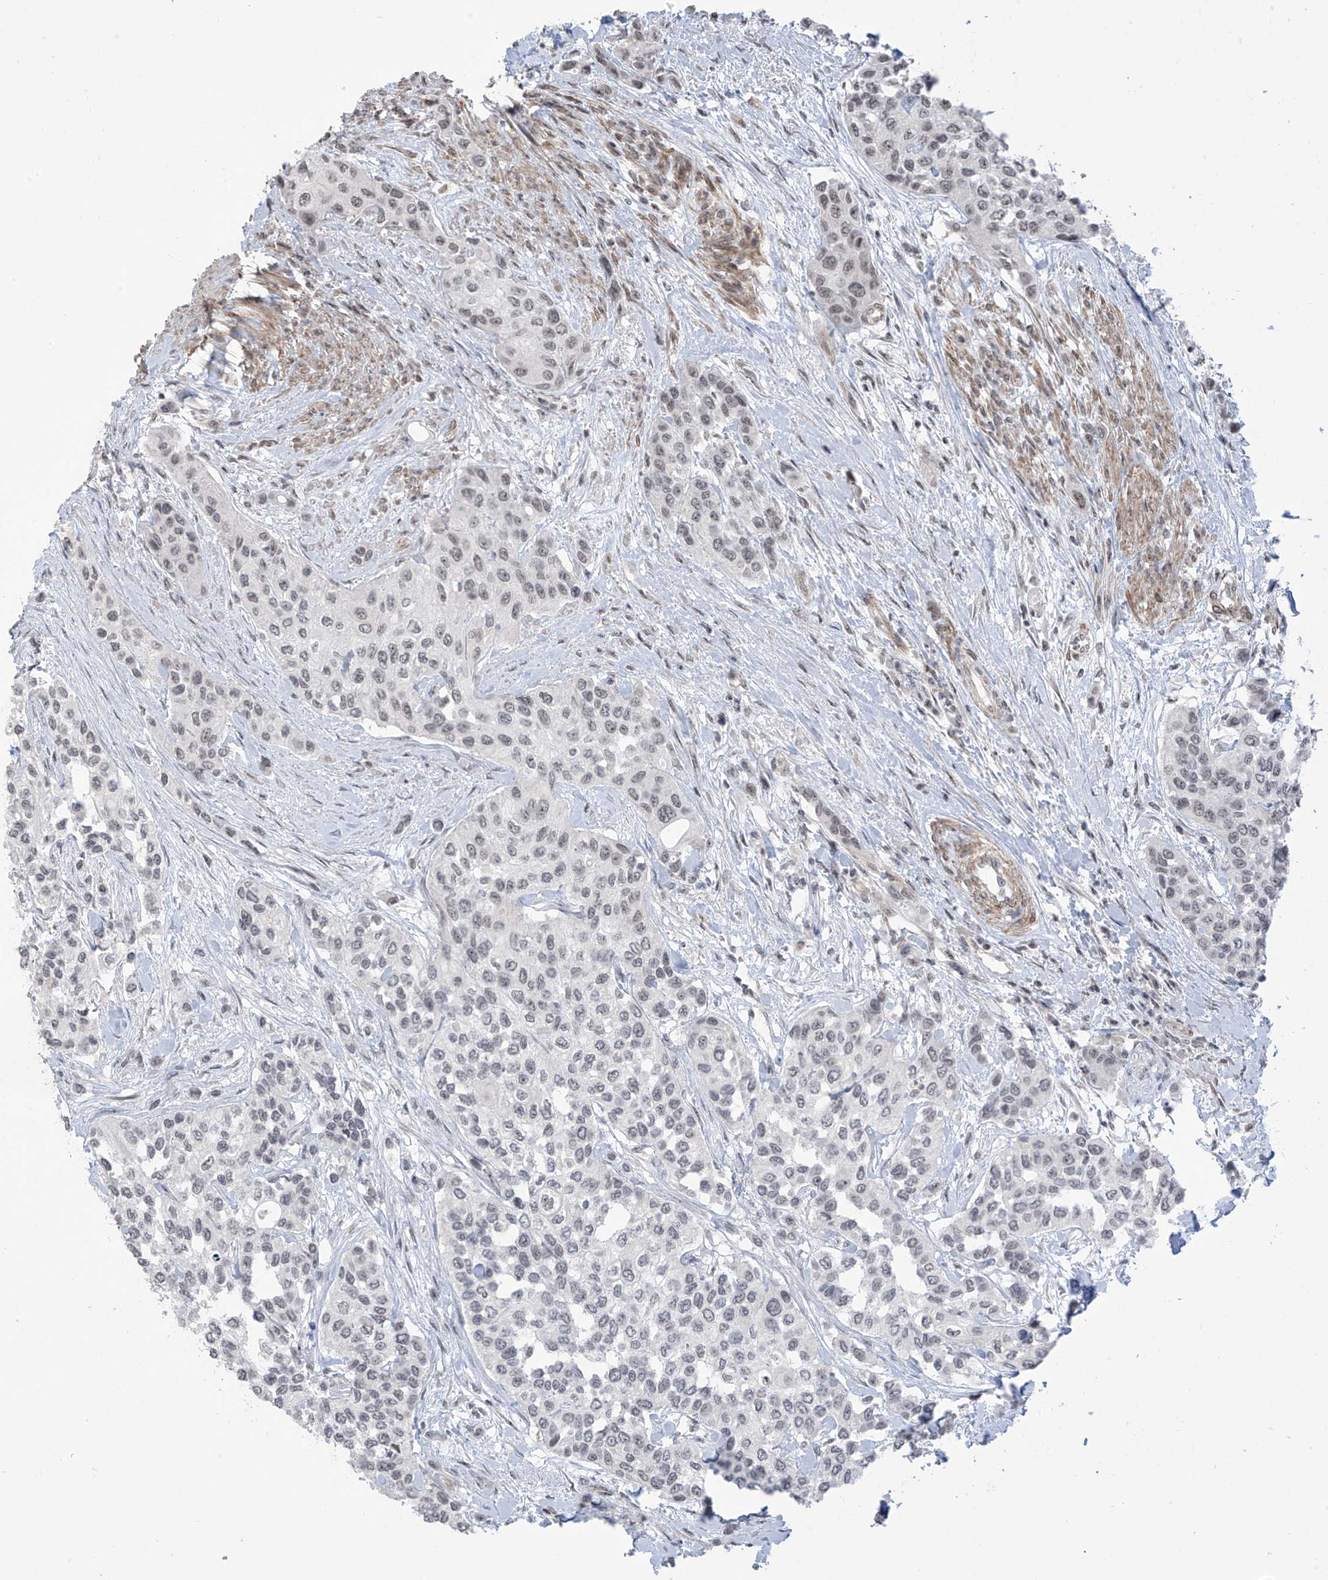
{"staining": {"intensity": "negative", "quantity": "none", "location": "none"}, "tissue": "urothelial cancer", "cell_type": "Tumor cells", "image_type": "cancer", "snomed": [{"axis": "morphology", "description": "Normal tissue, NOS"}, {"axis": "morphology", "description": "Urothelial carcinoma, High grade"}, {"axis": "topography", "description": "Vascular tissue"}, {"axis": "topography", "description": "Urinary bladder"}], "caption": "The histopathology image exhibits no significant expression in tumor cells of urothelial cancer. (IHC, brightfield microscopy, high magnification).", "gene": "METAP1D", "patient": {"sex": "female", "age": 56}}